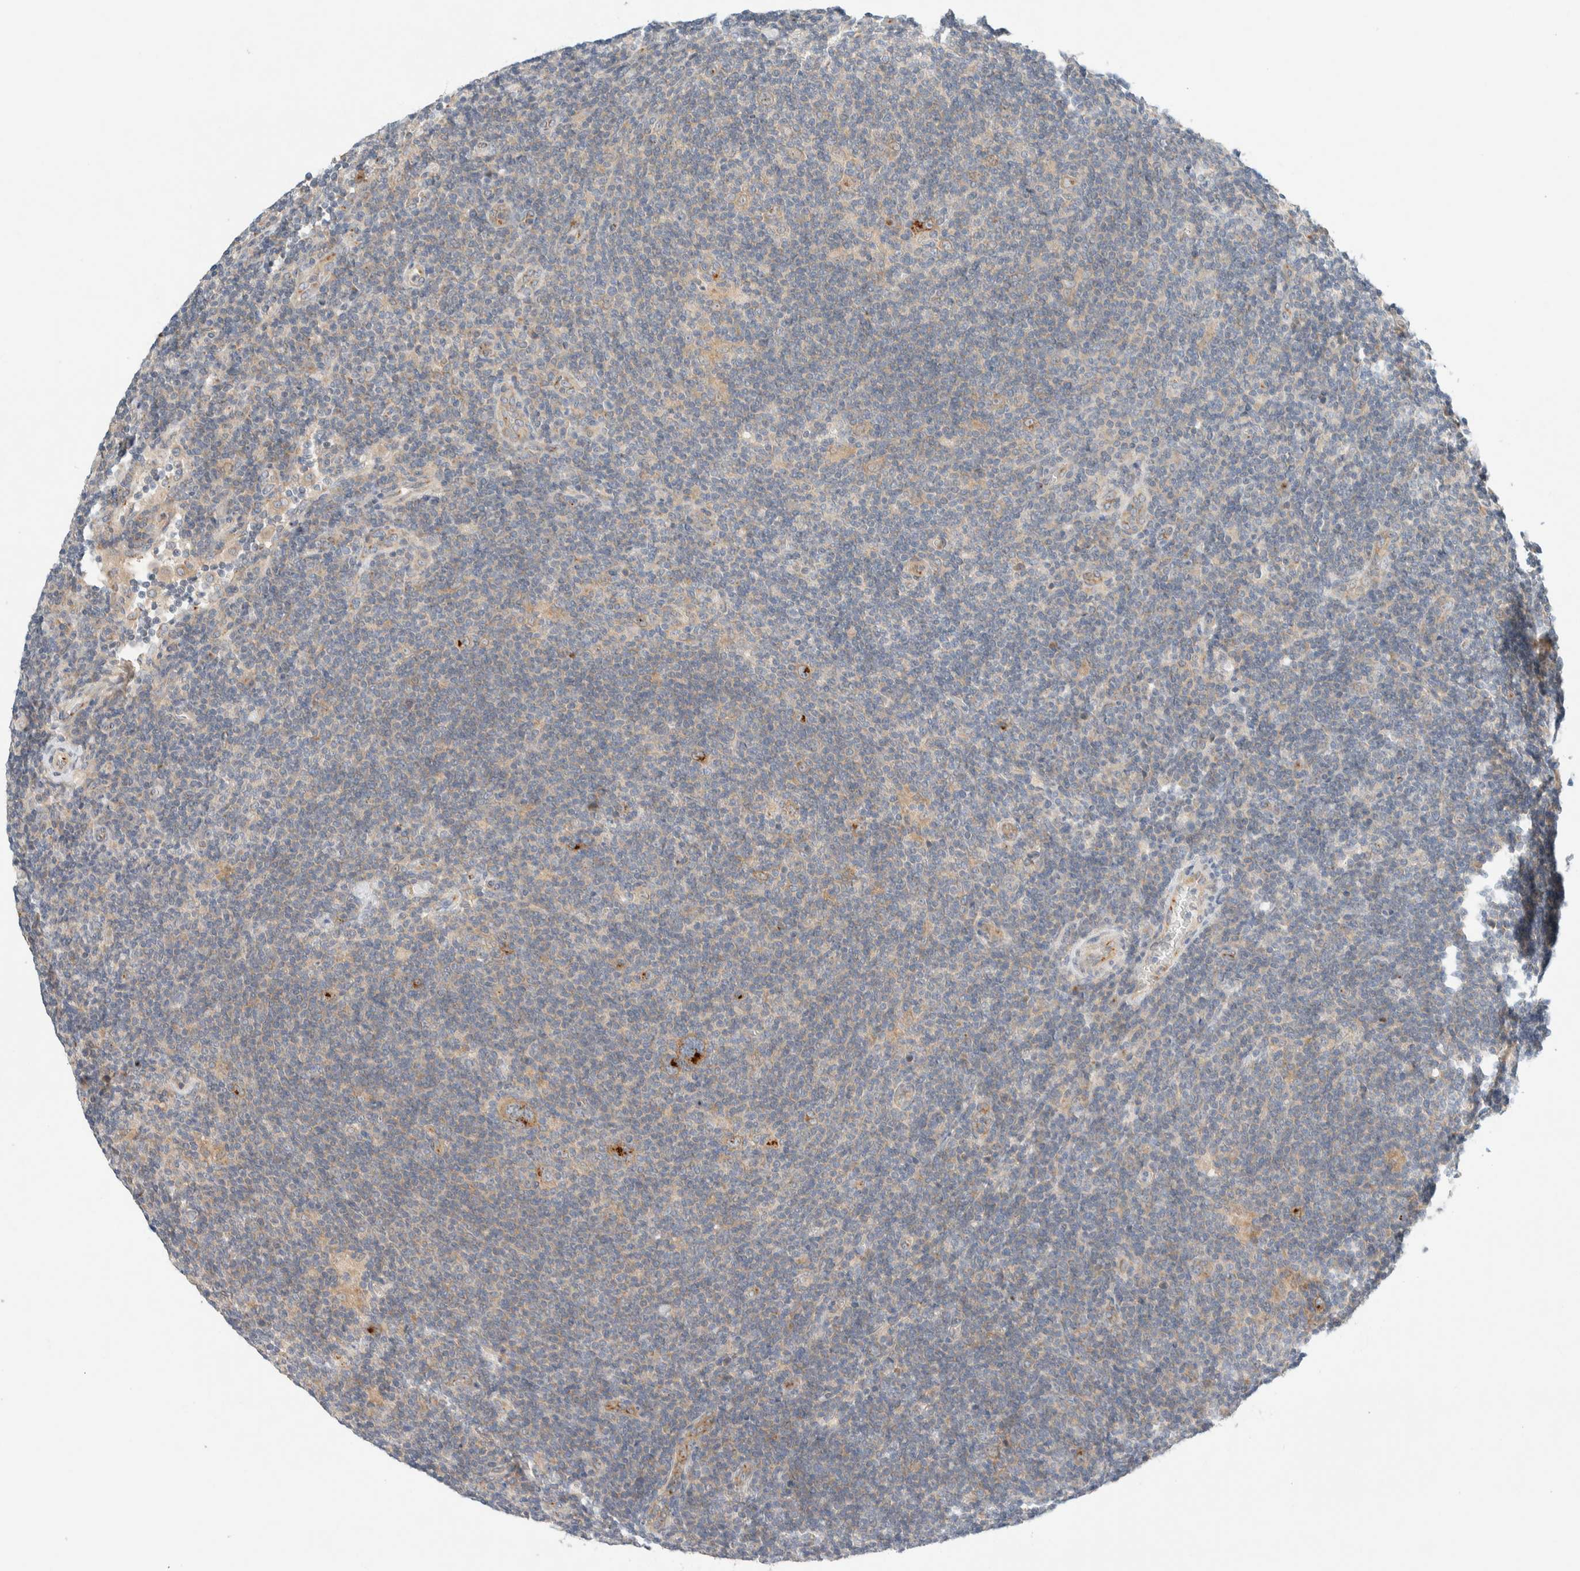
{"staining": {"intensity": "moderate", "quantity": ">75%", "location": "cytoplasmic/membranous"}, "tissue": "lymphoma", "cell_type": "Tumor cells", "image_type": "cancer", "snomed": [{"axis": "morphology", "description": "Hodgkin's disease, NOS"}, {"axis": "topography", "description": "Lymph node"}], "caption": "Protein analysis of Hodgkin's disease tissue demonstrates moderate cytoplasmic/membranous expression in approximately >75% of tumor cells. Using DAB (3,3'-diaminobenzidine) (brown) and hematoxylin (blue) stains, captured at high magnification using brightfield microscopy.", "gene": "TMEM184B", "patient": {"sex": "female", "age": 57}}